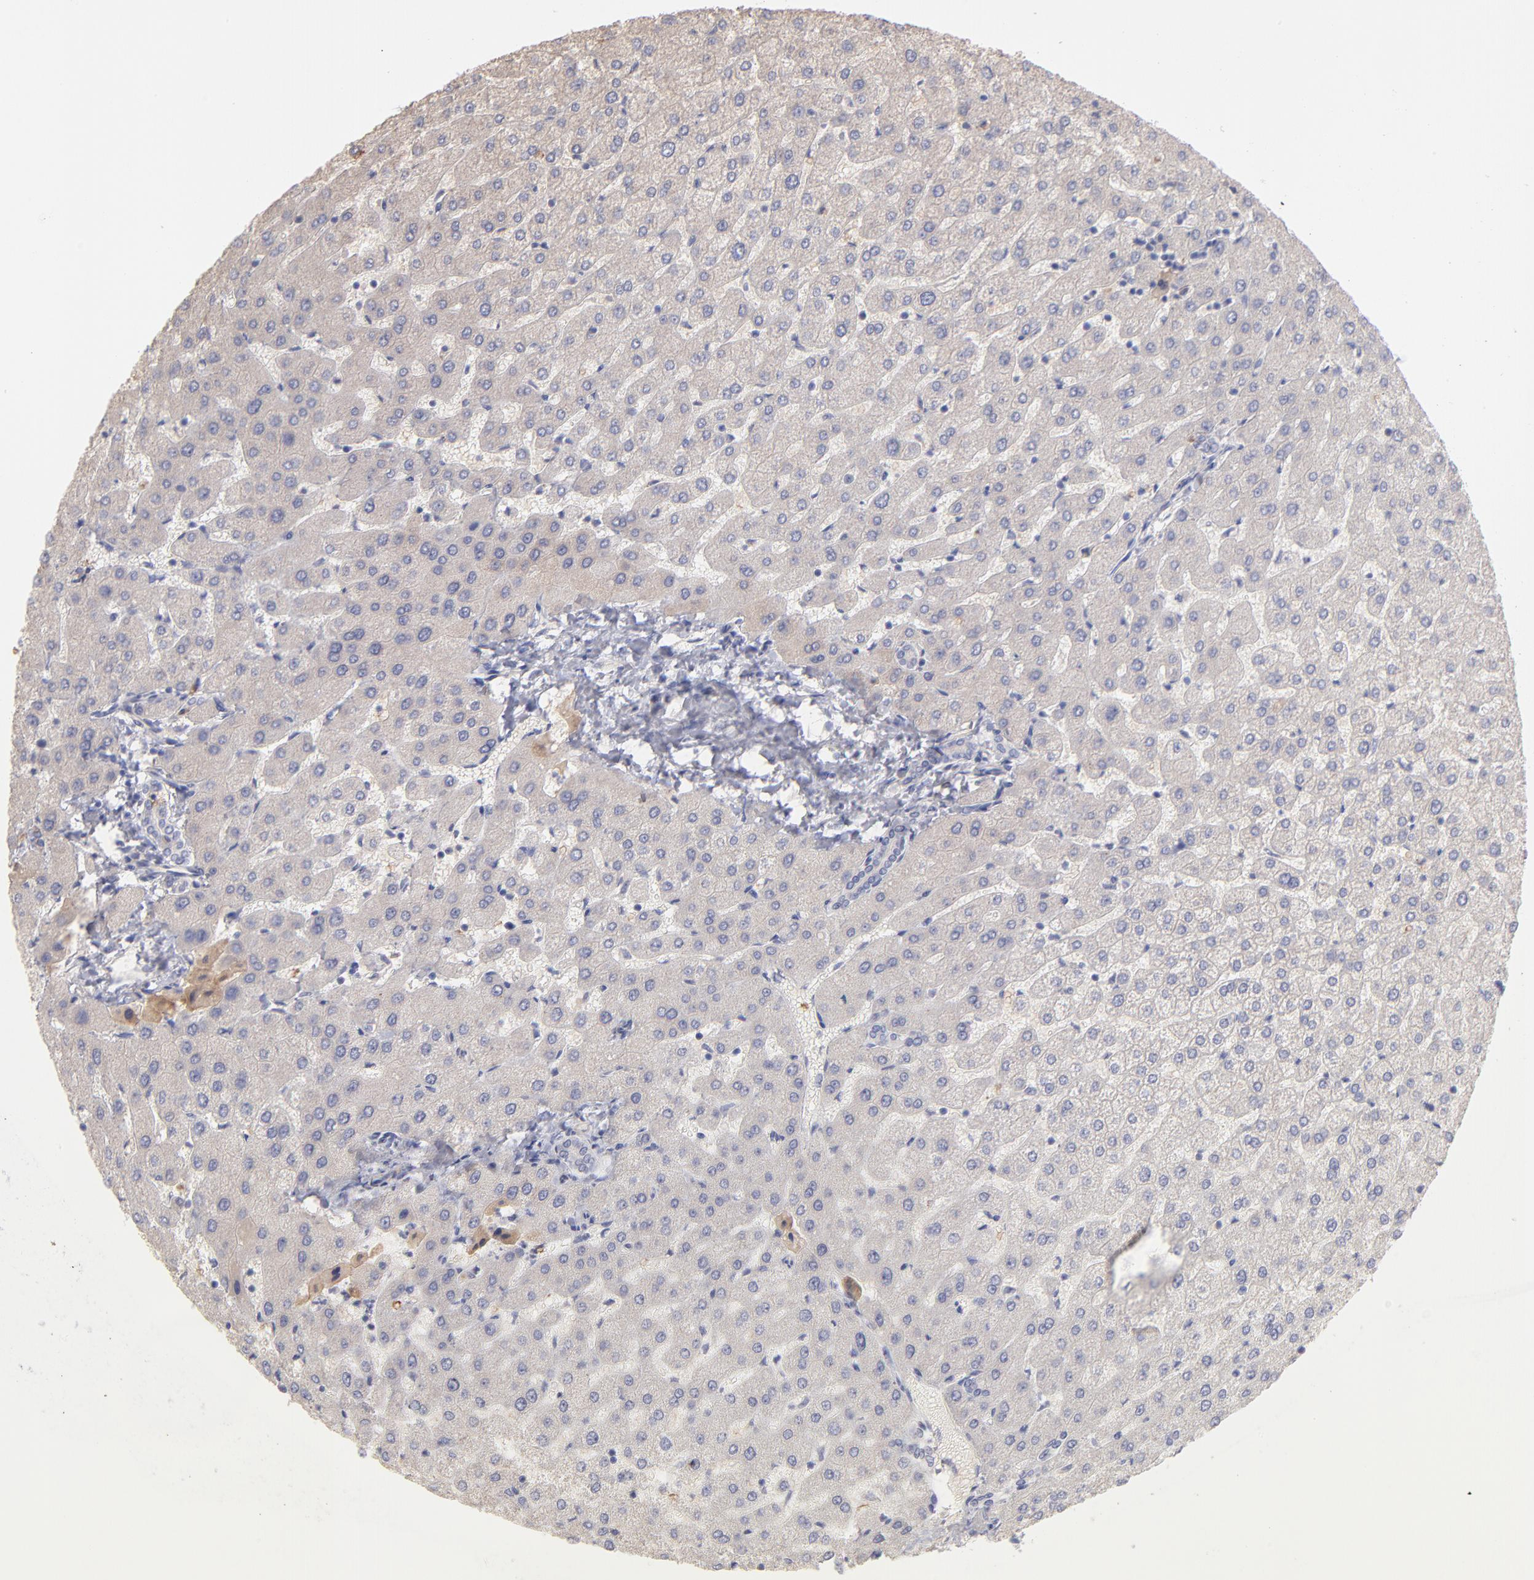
{"staining": {"intensity": "weak", "quantity": ">75%", "location": "cytoplasmic/membranous"}, "tissue": "liver", "cell_type": "Cholangiocytes", "image_type": "normal", "snomed": [{"axis": "morphology", "description": "Normal tissue, NOS"}, {"axis": "morphology", "description": "Fibrosis, NOS"}, {"axis": "topography", "description": "Liver"}], "caption": "This is a photomicrograph of IHC staining of normal liver, which shows weak expression in the cytoplasmic/membranous of cholangiocytes.", "gene": "F13B", "patient": {"sex": "female", "age": 29}}